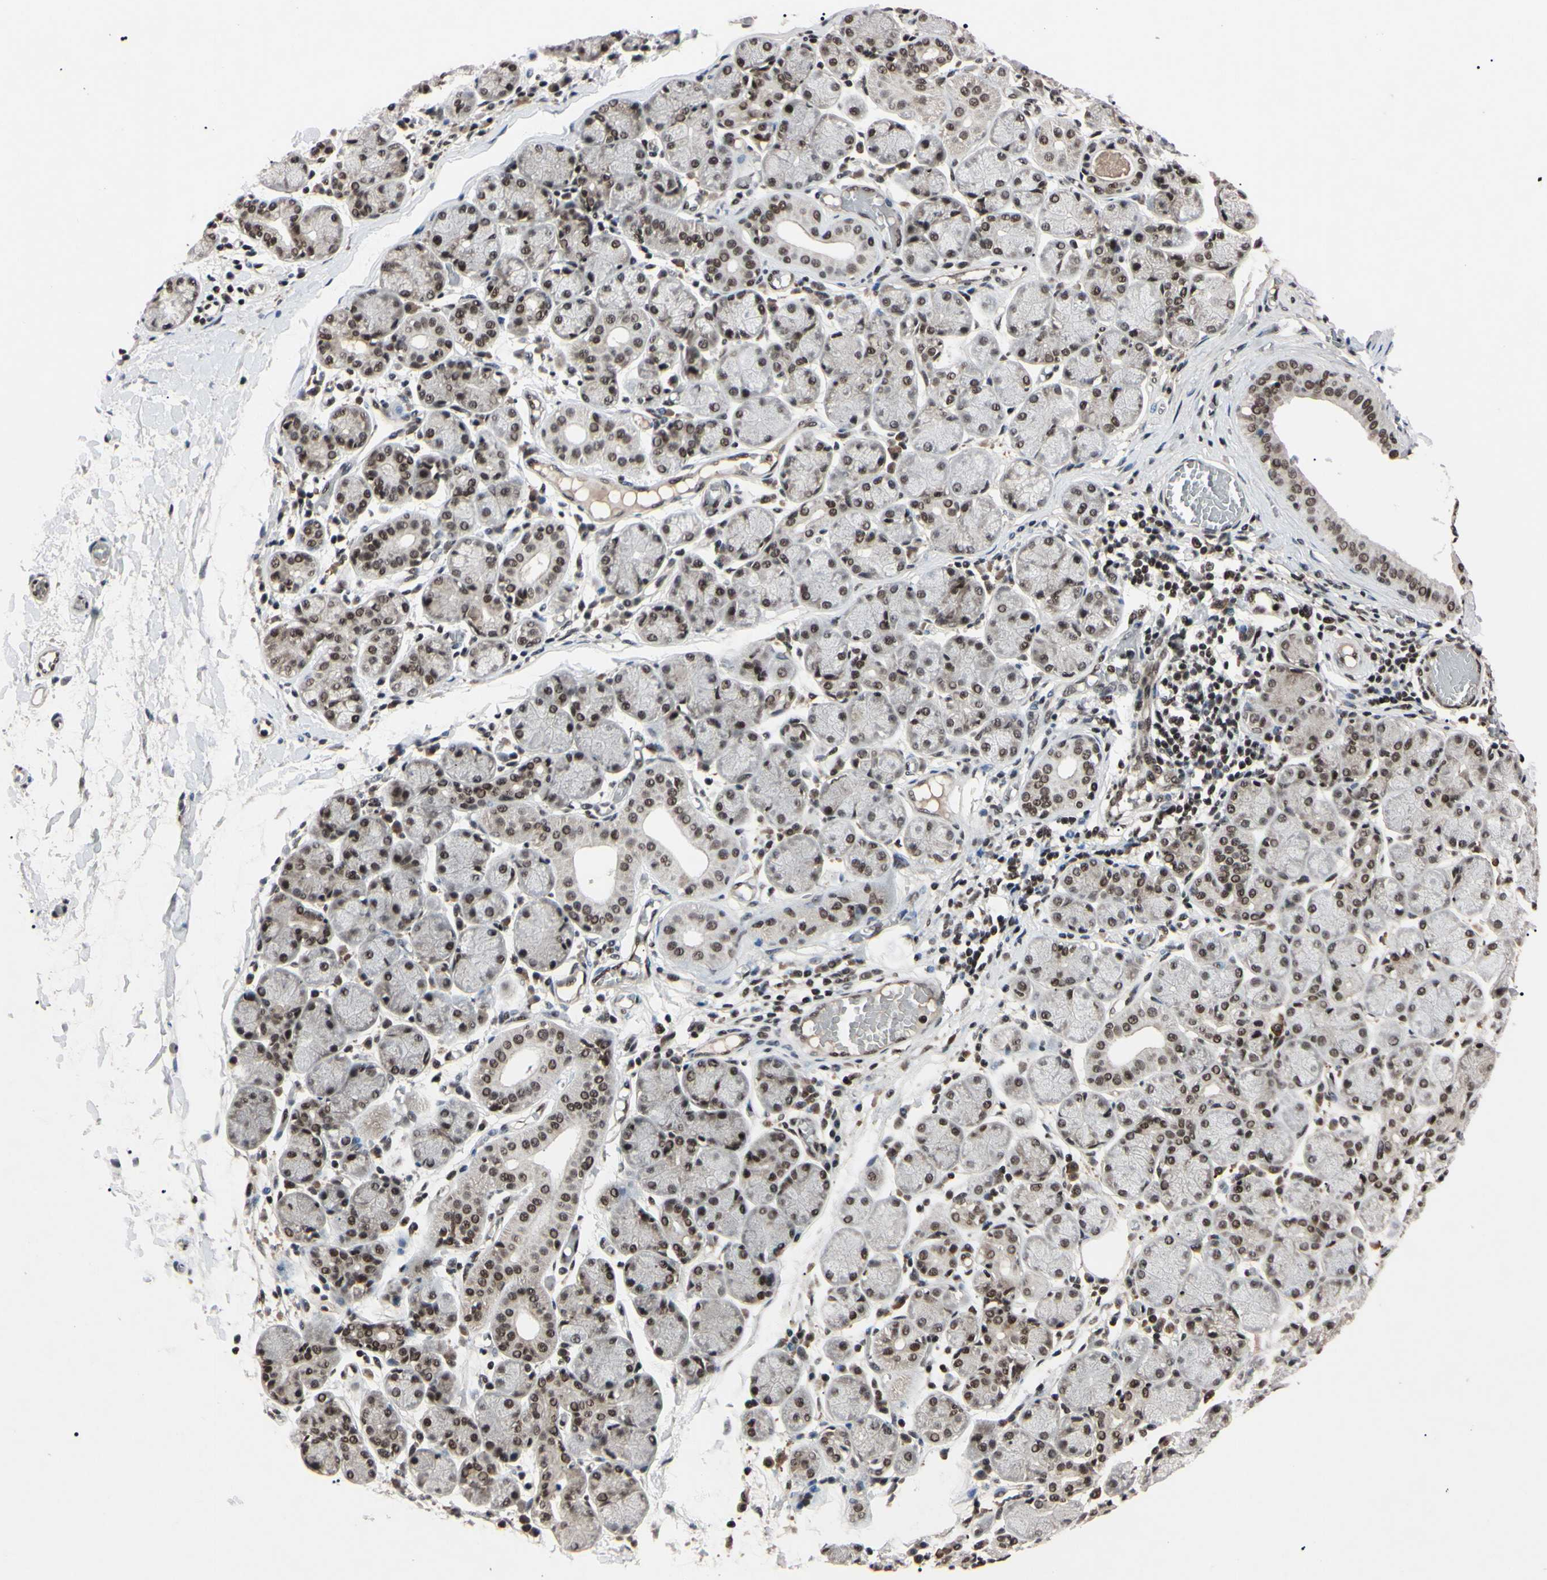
{"staining": {"intensity": "moderate", "quantity": "25%-75%", "location": "cytoplasmic/membranous,nuclear"}, "tissue": "salivary gland", "cell_type": "Glandular cells", "image_type": "normal", "snomed": [{"axis": "morphology", "description": "Normal tissue, NOS"}, {"axis": "topography", "description": "Salivary gland"}], "caption": "Protein expression analysis of benign salivary gland exhibits moderate cytoplasmic/membranous,nuclear positivity in about 25%-75% of glandular cells. Using DAB (brown) and hematoxylin (blue) stains, captured at high magnification using brightfield microscopy.", "gene": "YY1", "patient": {"sex": "female", "age": 24}}